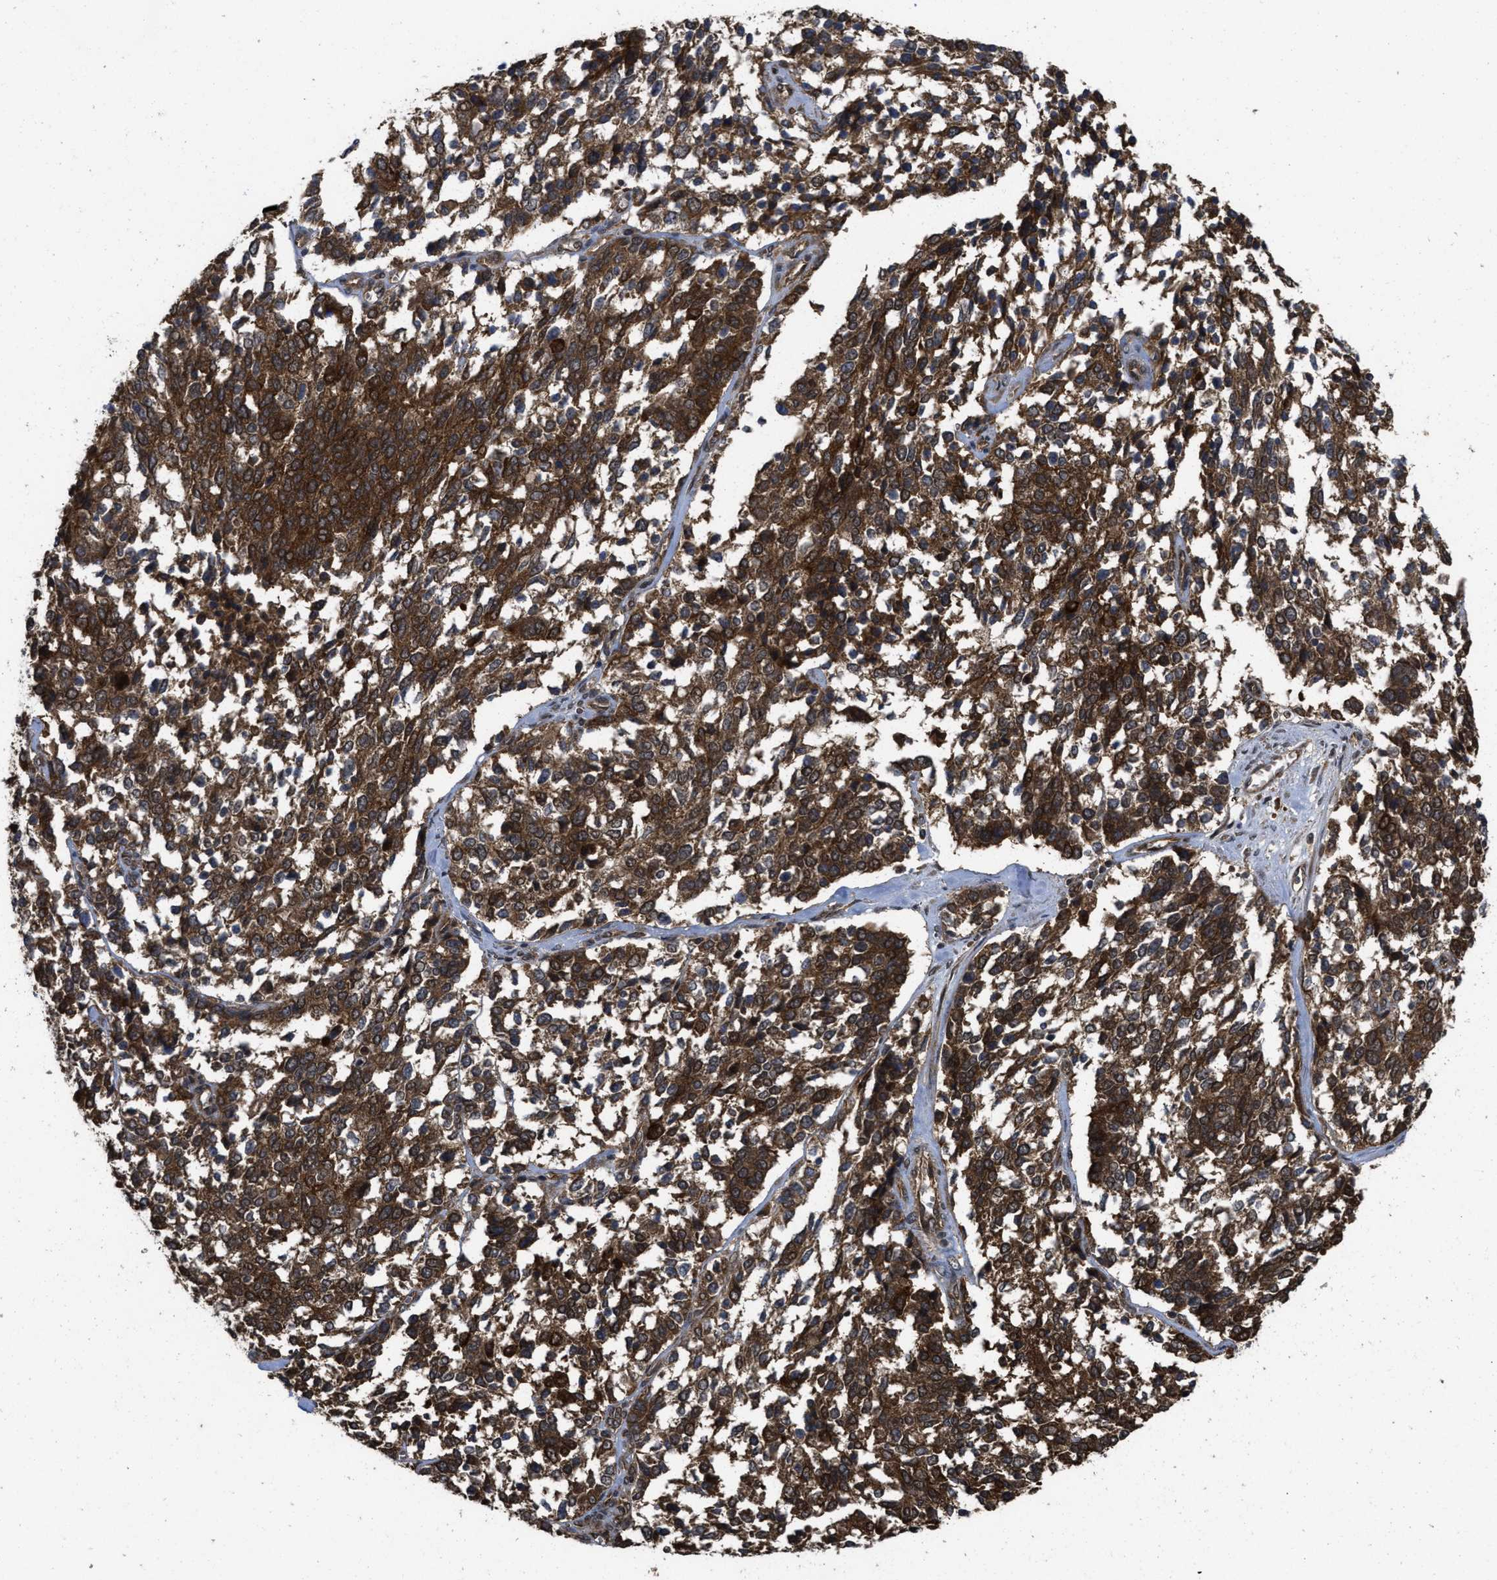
{"staining": {"intensity": "strong", "quantity": ">75%", "location": "cytoplasmic/membranous"}, "tissue": "ovarian cancer", "cell_type": "Tumor cells", "image_type": "cancer", "snomed": [{"axis": "morphology", "description": "Cystadenocarcinoma, serous, NOS"}, {"axis": "topography", "description": "Ovary"}], "caption": "Immunohistochemistry micrograph of neoplastic tissue: ovarian cancer stained using immunohistochemistry (IHC) demonstrates high levels of strong protein expression localized specifically in the cytoplasmic/membranous of tumor cells, appearing as a cytoplasmic/membranous brown color.", "gene": "FZD6", "patient": {"sex": "female", "age": 44}}